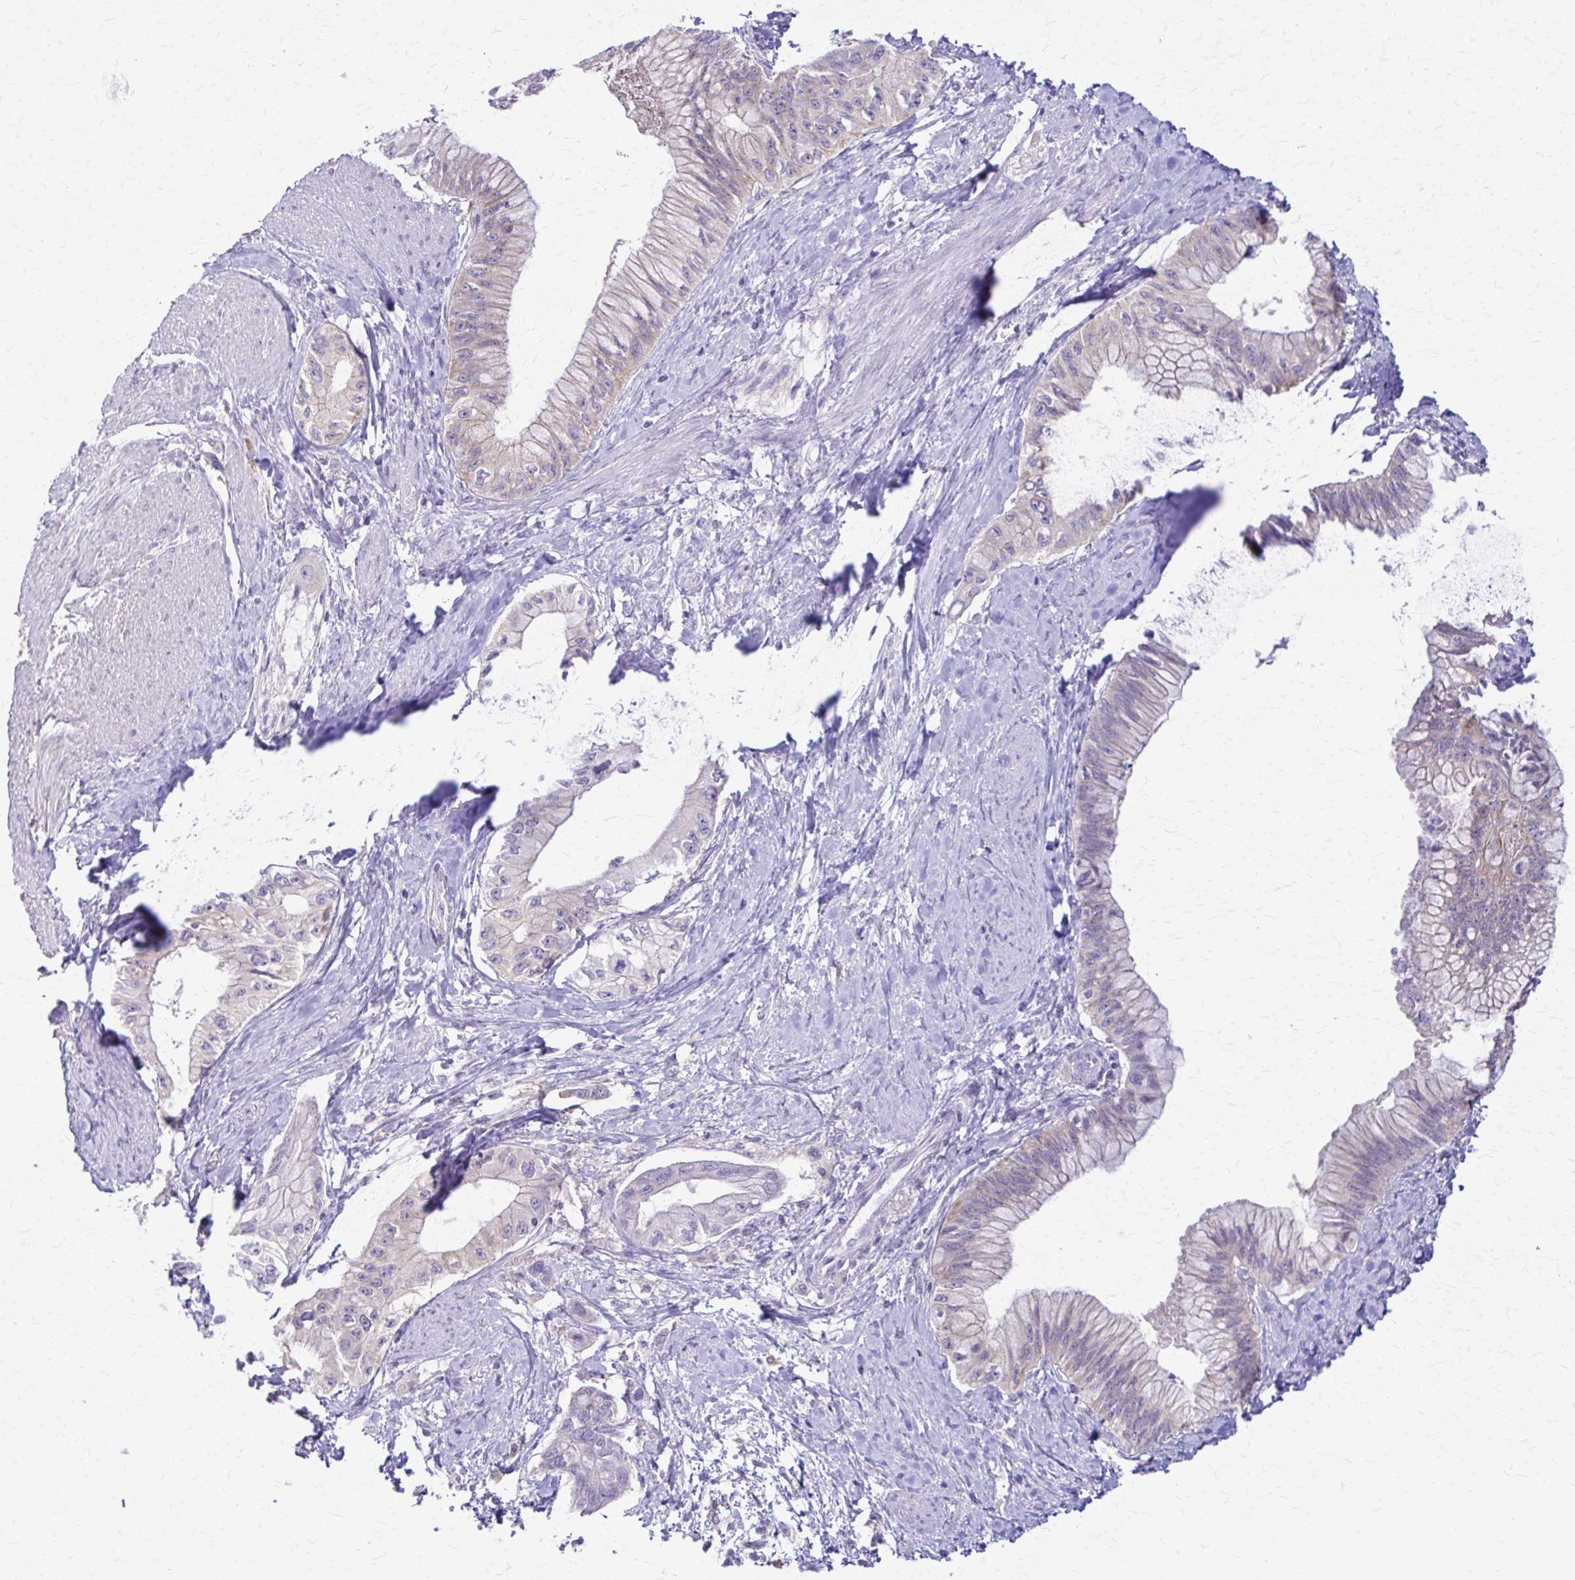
{"staining": {"intensity": "negative", "quantity": "none", "location": "none"}, "tissue": "pancreatic cancer", "cell_type": "Tumor cells", "image_type": "cancer", "snomed": [{"axis": "morphology", "description": "Adenocarcinoma, NOS"}, {"axis": "topography", "description": "Pancreas"}], "caption": "Tumor cells are negative for brown protein staining in adenocarcinoma (pancreatic).", "gene": "PIK3AP1", "patient": {"sex": "male", "age": 48}}